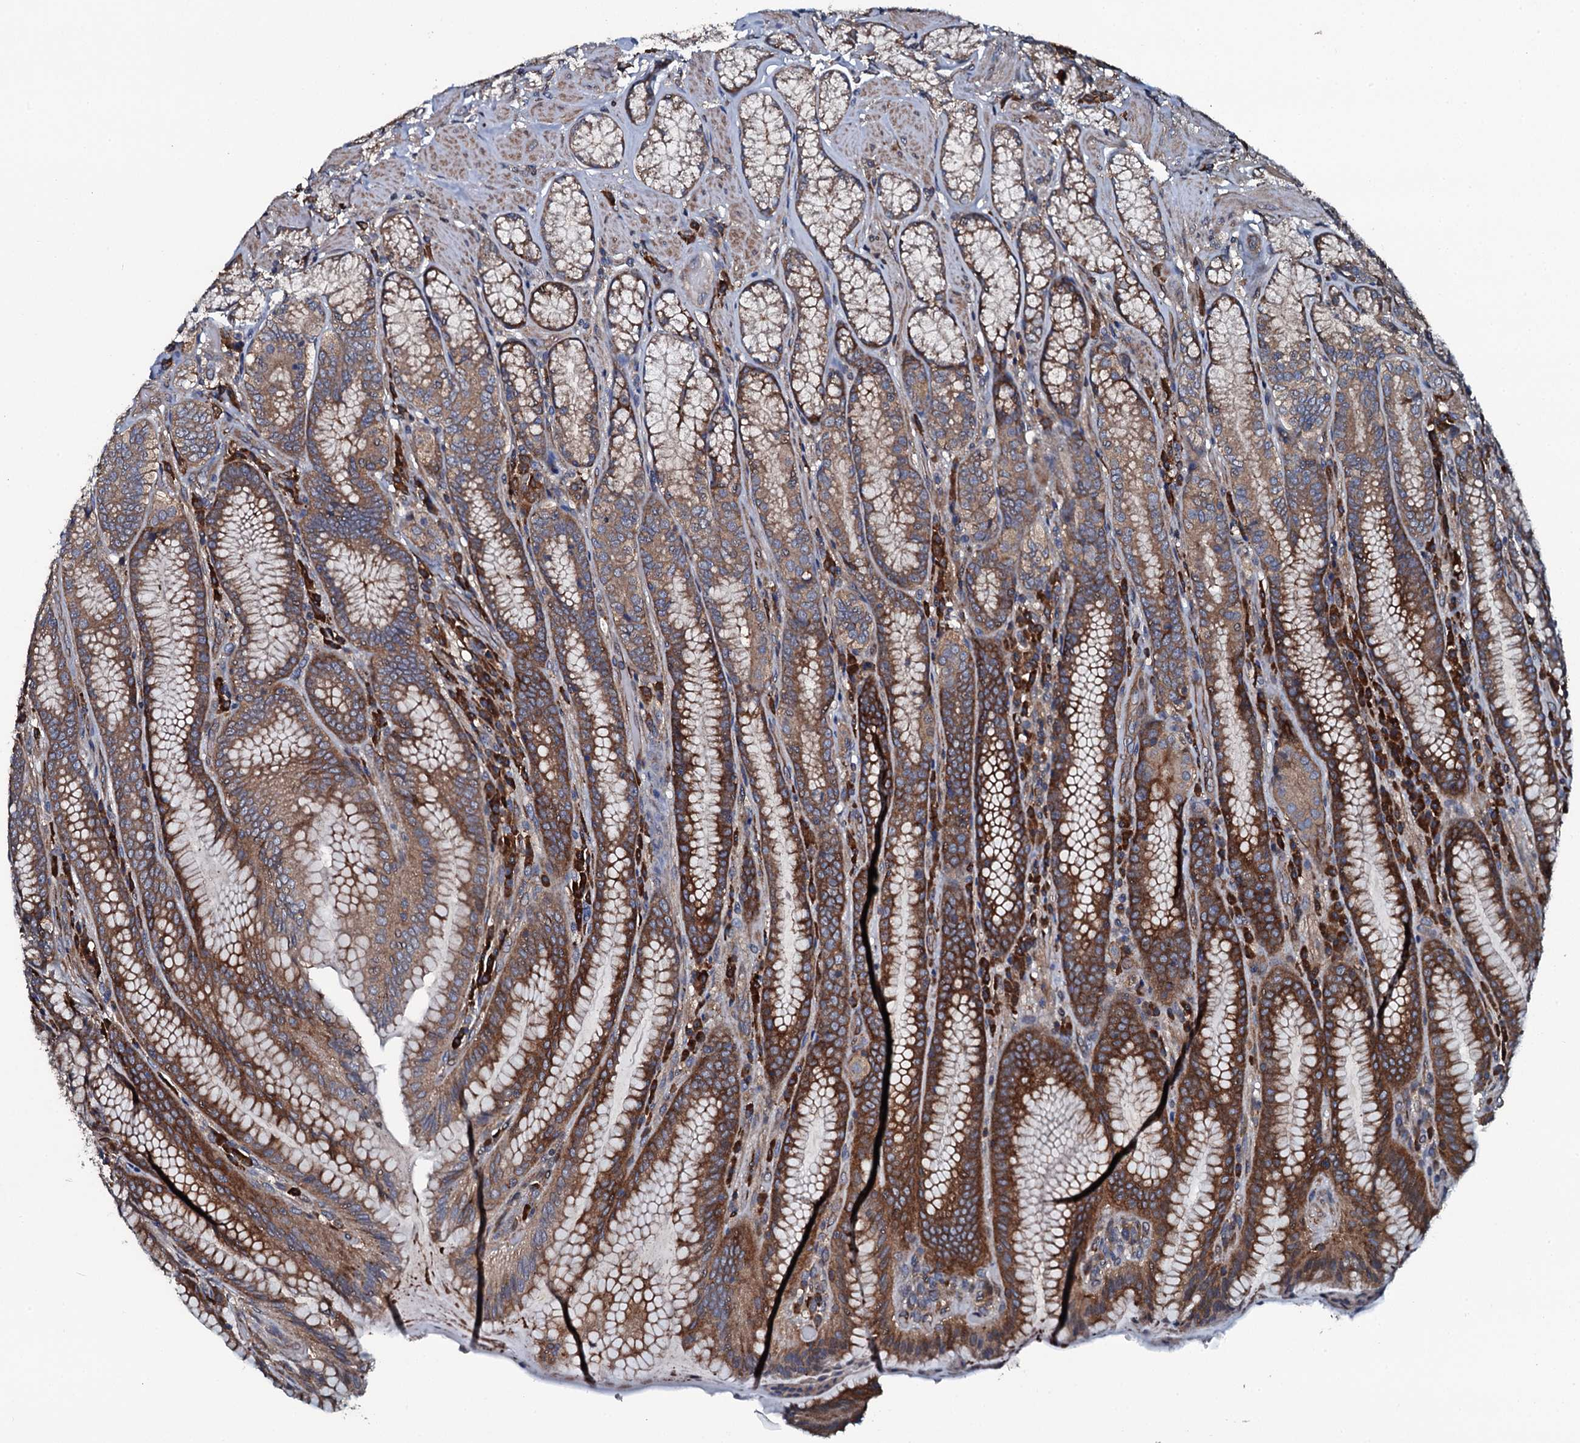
{"staining": {"intensity": "moderate", "quantity": ">75%", "location": "cytoplasmic/membranous"}, "tissue": "stomach", "cell_type": "Glandular cells", "image_type": "normal", "snomed": [{"axis": "morphology", "description": "Normal tissue, NOS"}, {"axis": "topography", "description": "Stomach, upper"}, {"axis": "topography", "description": "Stomach, lower"}], "caption": "Stomach stained with immunohistochemistry exhibits moderate cytoplasmic/membranous expression in approximately >75% of glandular cells.", "gene": "USPL1", "patient": {"sex": "female", "age": 76}}